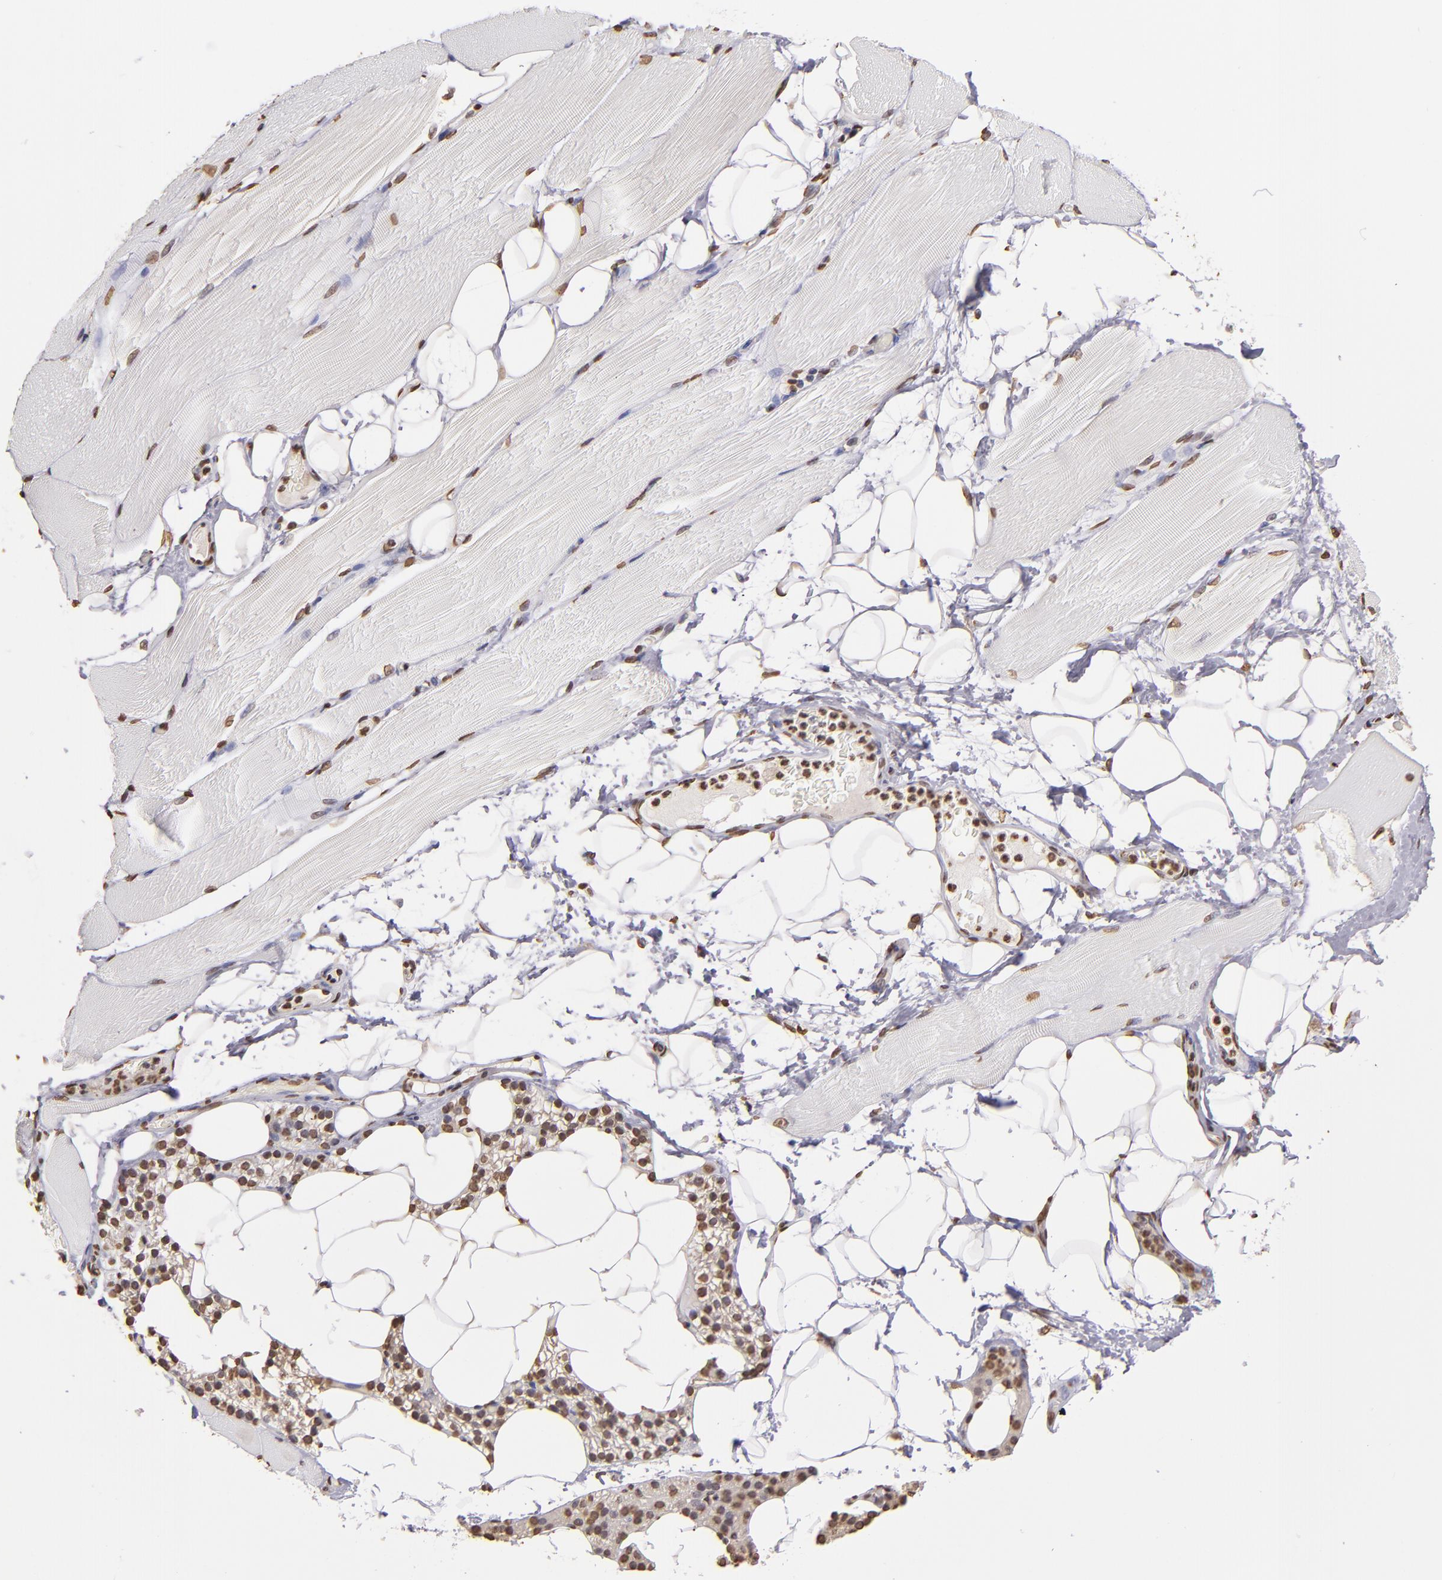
{"staining": {"intensity": "weak", "quantity": "25%-75%", "location": "nuclear"}, "tissue": "skeletal muscle", "cell_type": "Myocytes", "image_type": "normal", "snomed": [{"axis": "morphology", "description": "Normal tissue, NOS"}, {"axis": "topography", "description": "Skeletal muscle"}, {"axis": "topography", "description": "Parathyroid gland"}], "caption": "This image exhibits normal skeletal muscle stained with IHC to label a protein in brown. The nuclear of myocytes show weak positivity for the protein. Nuclei are counter-stained blue.", "gene": "LBX1", "patient": {"sex": "female", "age": 37}}